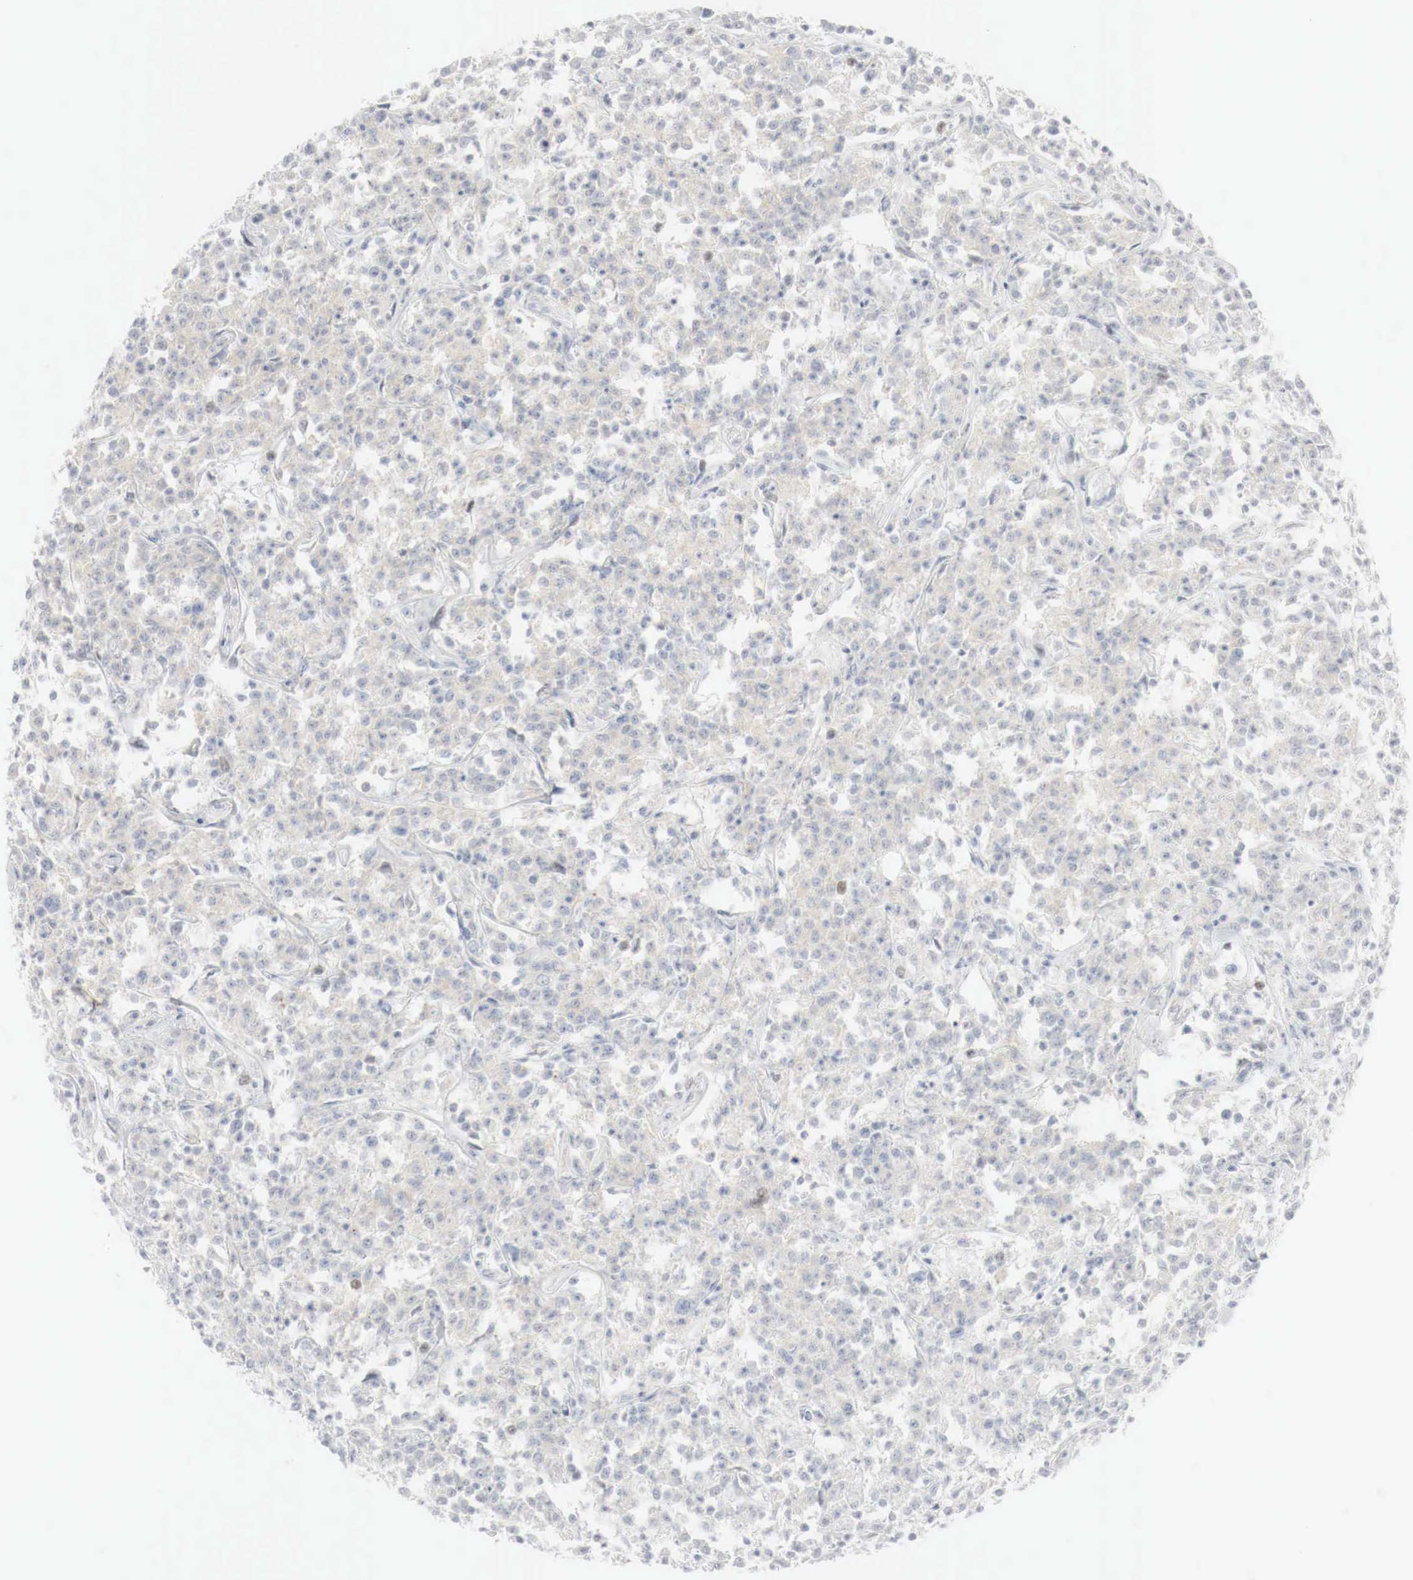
{"staining": {"intensity": "weak", "quantity": "<25%", "location": "cytoplasmic/membranous,nuclear"}, "tissue": "lymphoma", "cell_type": "Tumor cells", "image_type": "cancer", "snomed": [{"axis": "morphology", "description": "Malignant lymphoma, non-Hodgkin's type, Low grade"}, {"axis": "topography", "description": "Small intestine"}], "caption": "A micrograph of human low-grade malignant lymphoma, non-Hodgkin's type is negative for staining in tumor cells.", "gene": "MYC", "patient": {"sex": "female", "age": 59}}